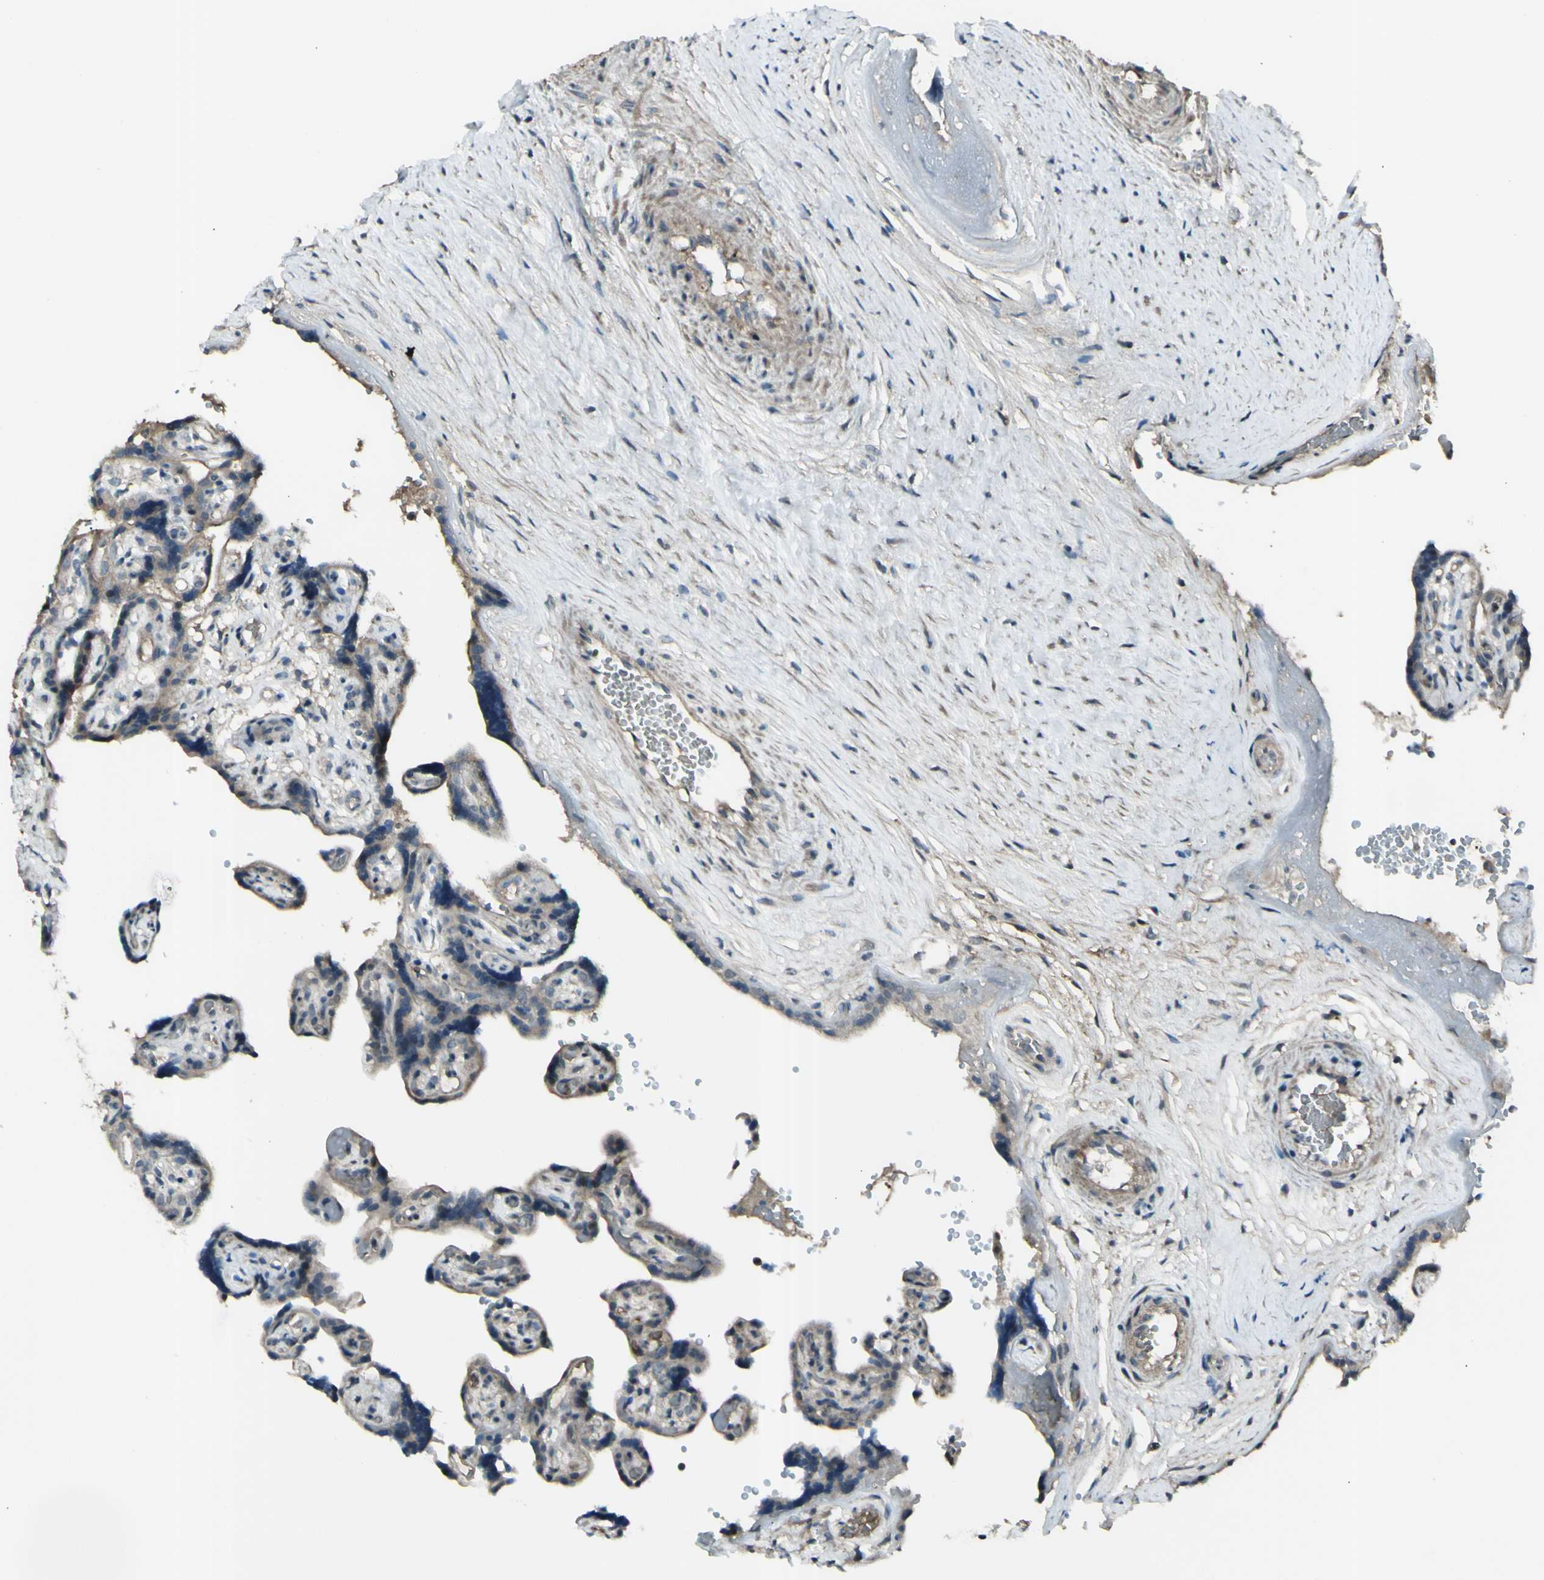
{"staining": {"intensity": "moderate", "quantity": ">75%", "location": "cytoplasmic/membranous"}, "tissue": "placenta", "cell_type": "Decidual cells", "image_type": "normal", "snomed": [{"axis": "morphology", "description": "Normal tissue, NOS"}, {"axis": "topography", "description": "Placenta"}], "caption": "Brown immunohistochemical staining in benign placenta demonstrates moderate cytoplasmic/membranous expression in approximately >75% of decidual cells.", "gene": "GNAS", "patient": {"sex": "female", "age": 30}}